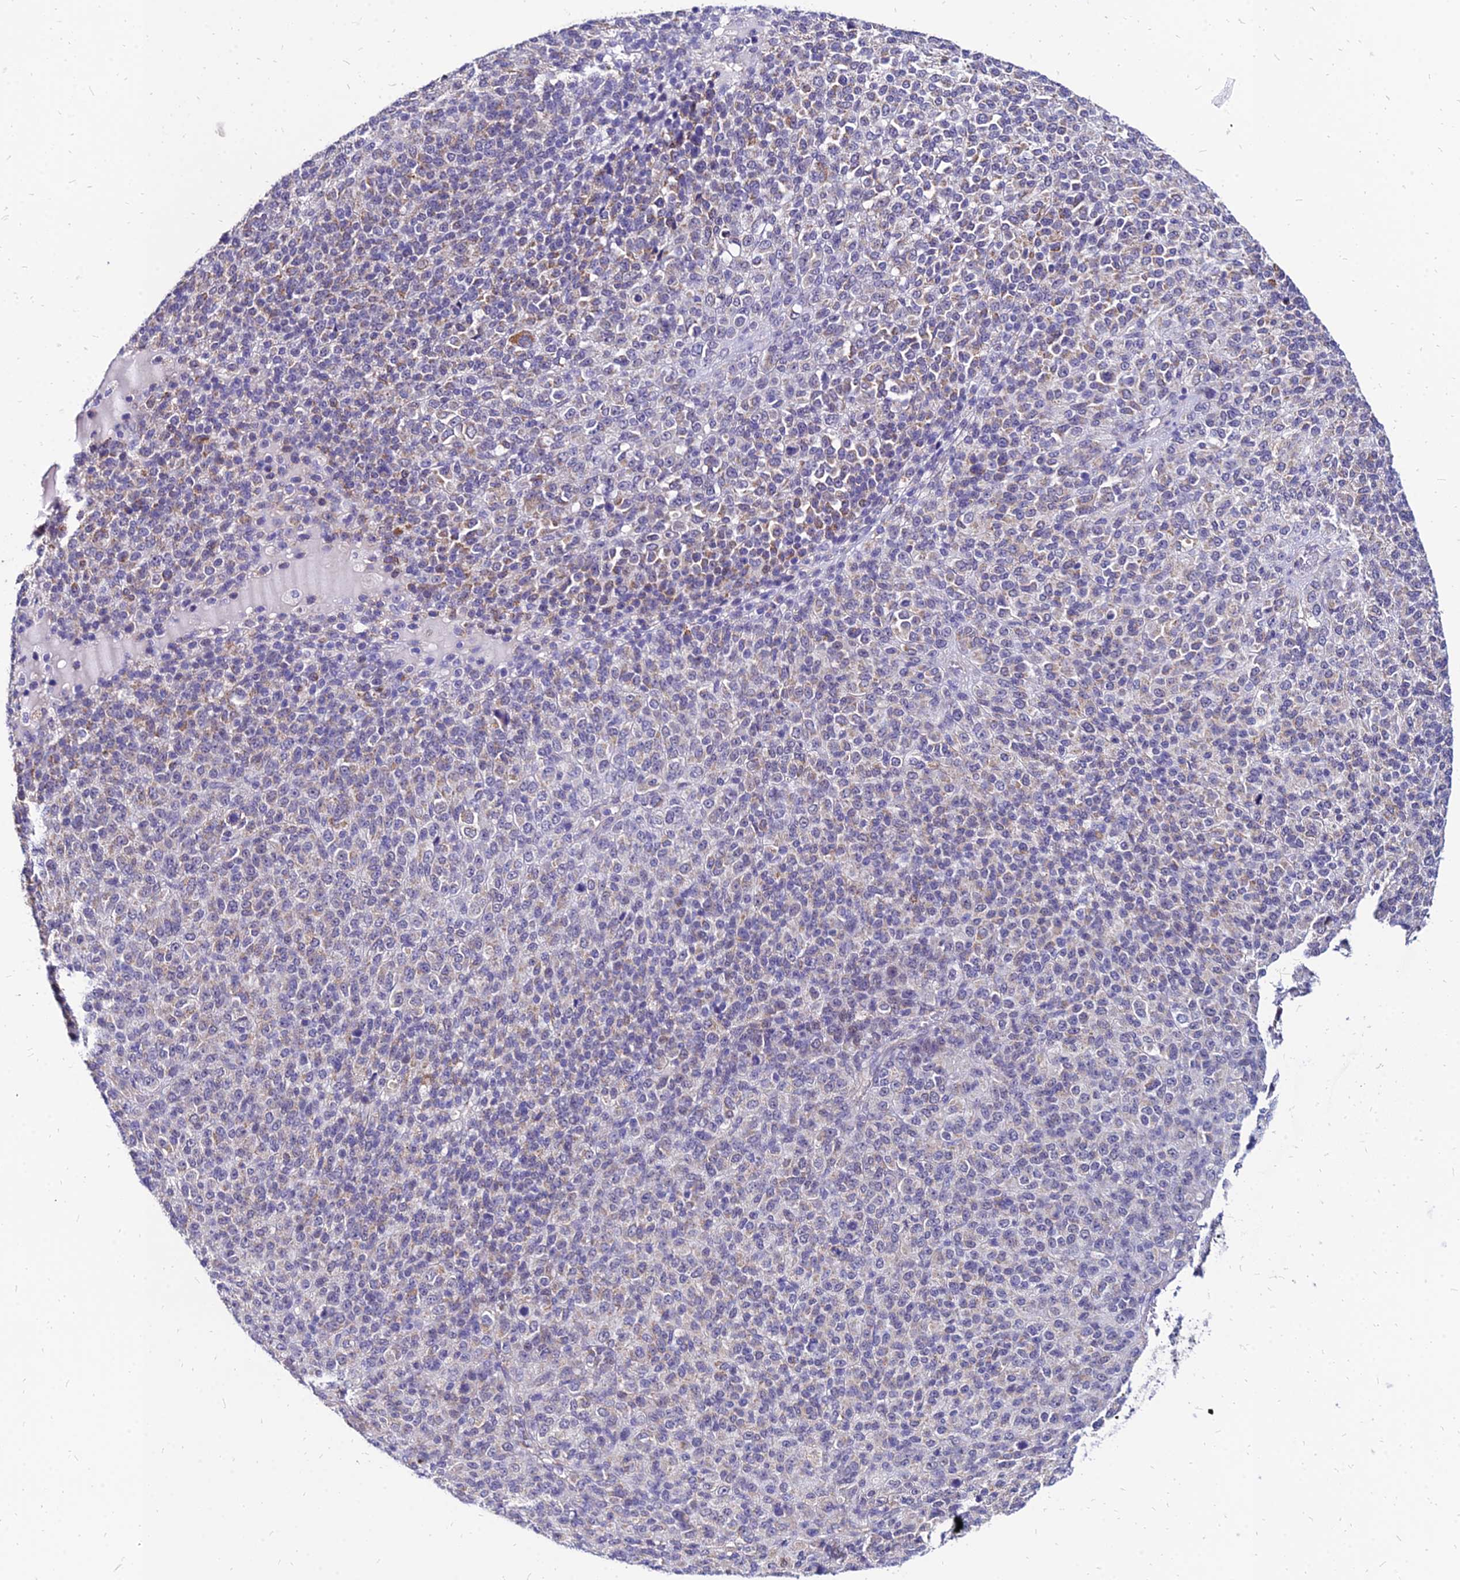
{"staining": {"intensity": "weak", "quantity": "25%-75%", "location": "cytoplasmic/membranous,nuclear"}, "tissue": "melanoma", "cell_type": "Tumor cells", "image_type": "cancer", "snomed": [{"axis": "morphology", "description": "Malignant melanoma, Metastatic site"}, {"axis": "topography", "description": "Brain"}], "caption": "Malignant melanoma (metastatic site) was stained to show a protein in brown. There is low levels of weak cytoplasmic/membranous and nuclear expression in about 25%-75% of tumor cells.", "gene": "YEATS2", "patient": {"sex": "female", "age": 56}}